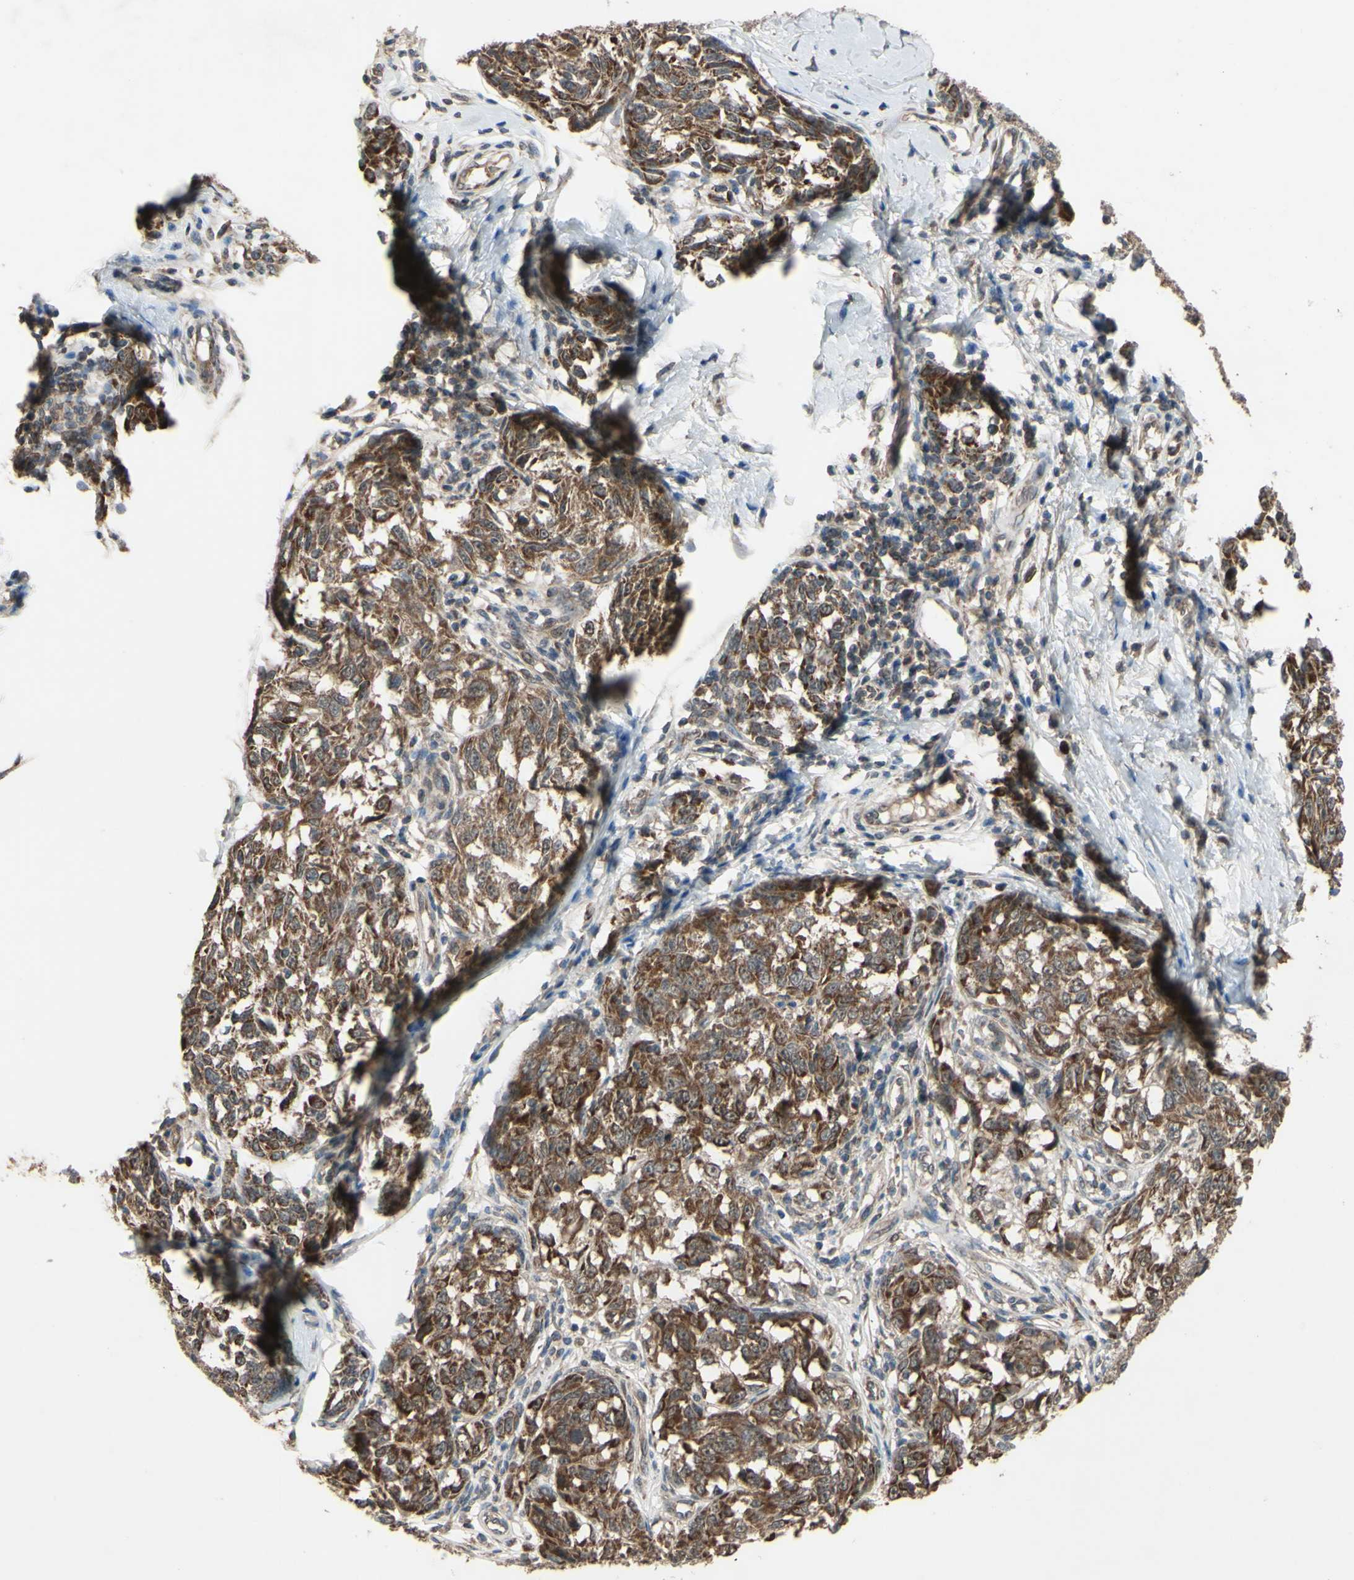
{"staining": {"intensity": "strong", "quantity": ">75%", "location": "cytoplasmic/membranous"}, "tissue": "melanoma", "cell_type": "Tumor cells", "image_type": "cancer", "snomed": [{"axis": "morphology", "description": "Malignant melanoma, NOS"}, {"axis": "topography", "description": "Skin"}], "caption": "Protein expression analysis of human melanoma reveals strong cytoplasmic/membranous expression in approximately >75% of tumor cells.", "gene": "CD164", "patient": {"sex": "female", "age": 64}}